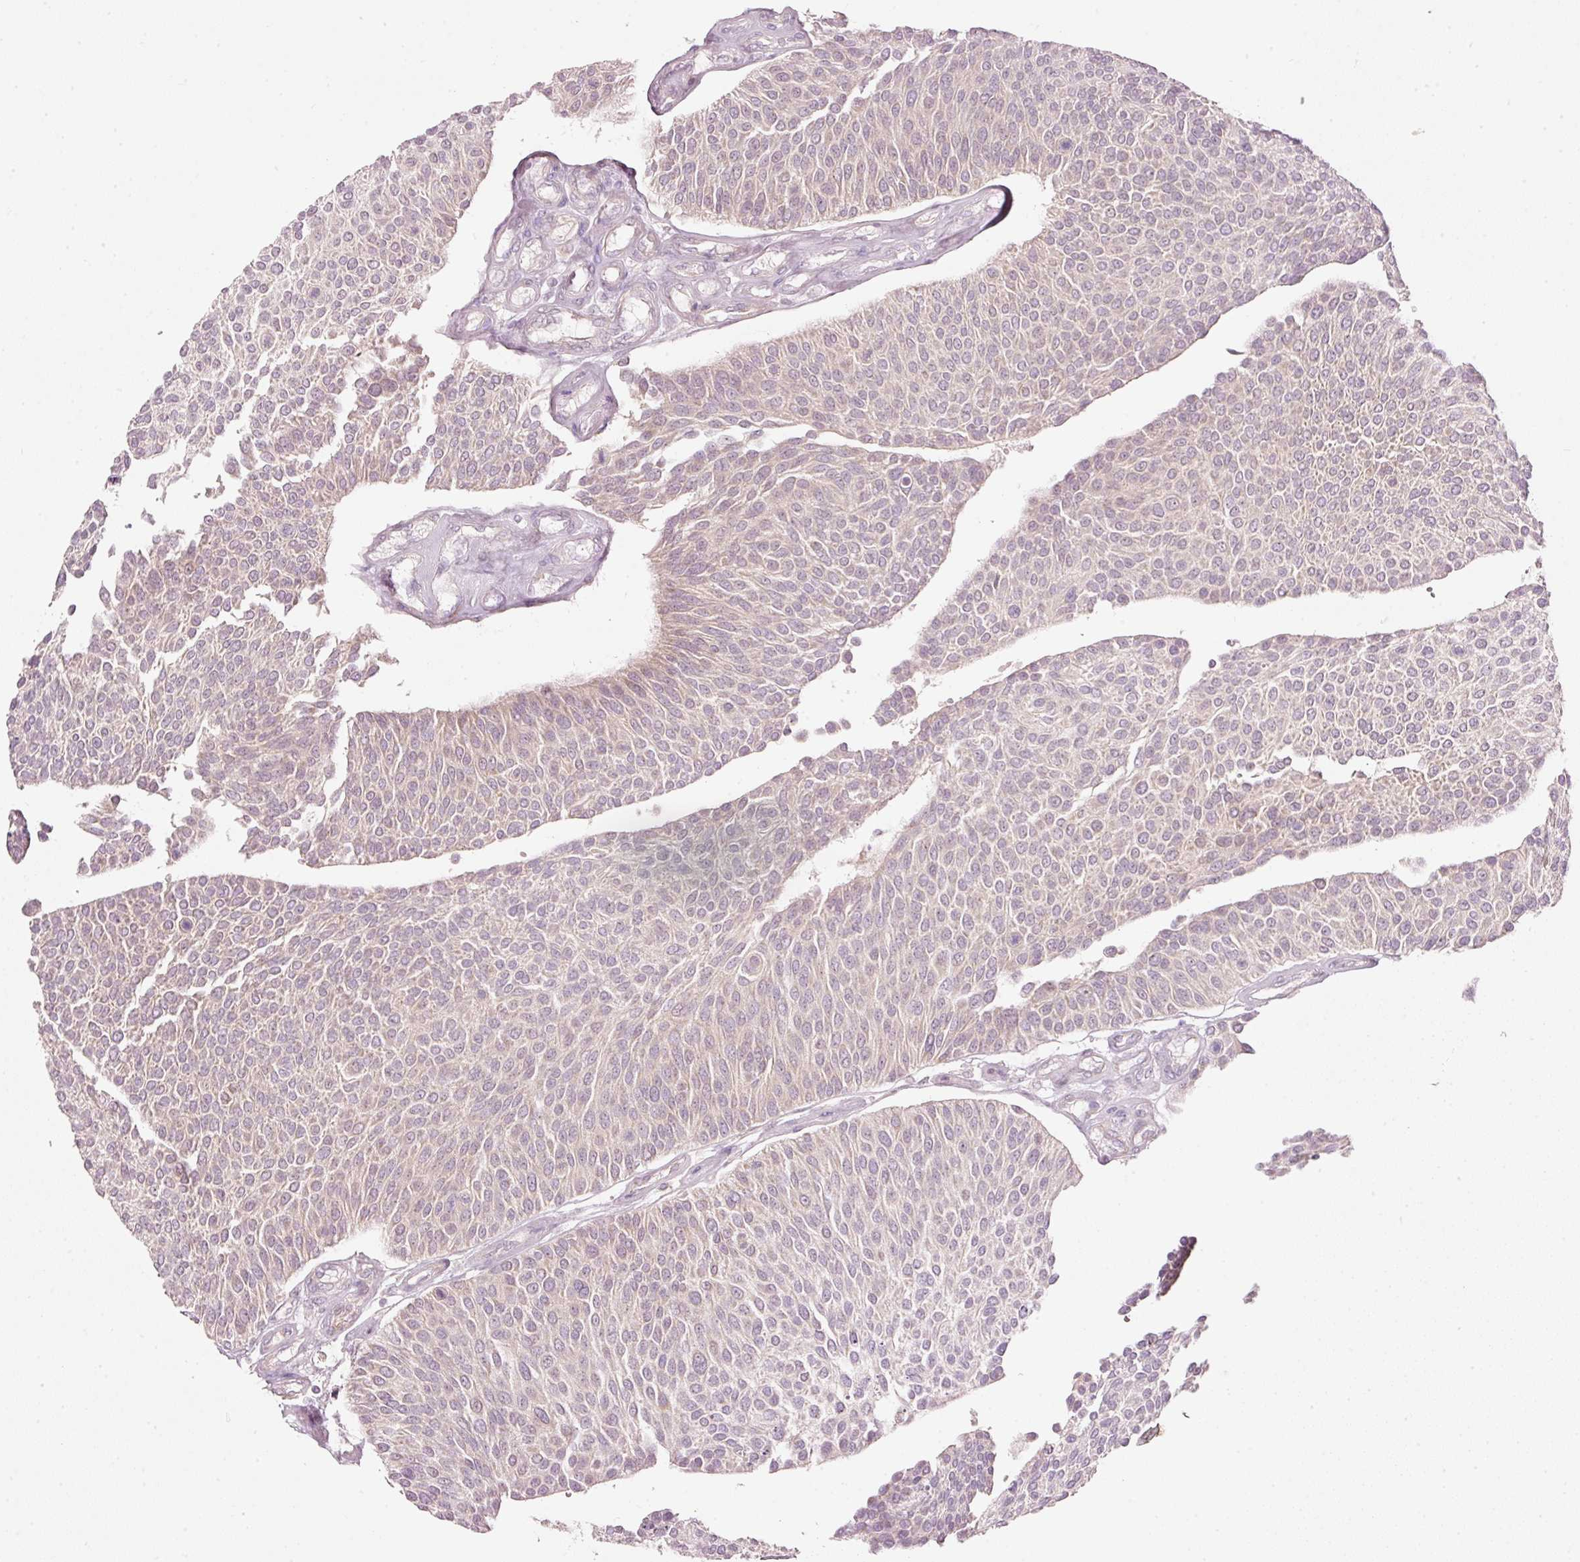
{"staining": {"intensity": "weak", "quantity": "25%-75%", "location": "cytoplasmic/membranous"}, "tissue": "urothelial cancer", "cell_type": "Tumor cells", "image_type": "cancer", "snomed": [{"axis": "morphology", "description": "Urothelial carcinoma, NOS"}, {"axis": "topography", "description": "Urinary bladder"}], "caption": "This histopathology image demonstrates IHC staining of human urothelial cancer, with low weak cytoplasmic/membranous staining in about 25%-75% of tumor cells.", "gene": "CDC20B", "patient": {"sex": "male", "age": 55}}